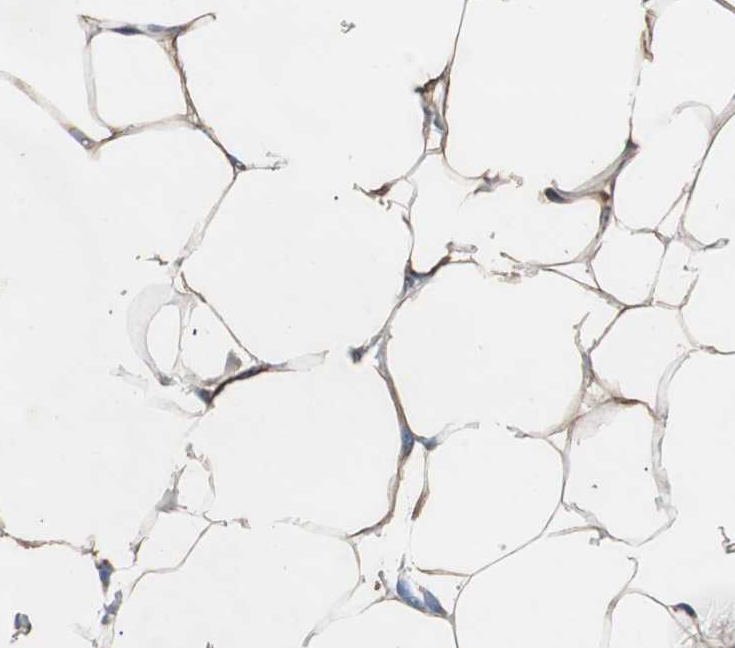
{"staining": {"intensity": "moderate", "quantity": ">75%", "location": "cytoplasmic/membranous"}, "tissue": "adipose tissue", "cell_type": "Adipocytes", "image_type": "normal", "snomed": [{"axis": "morphology", "description": "Normal tissue, NOS"}, {"axis": "topography", "description": "Breast"}, {"axis": "topography", "description": "Adipose tissue"}], "caption": "Adipocytes reveal medium levels of moderate cytoplasmic/membranous expression in approximately >75% of cells in unremarkable adipose tissue.", "gene": "GYS1", "patient": {"sex": "female", "age": 25}}